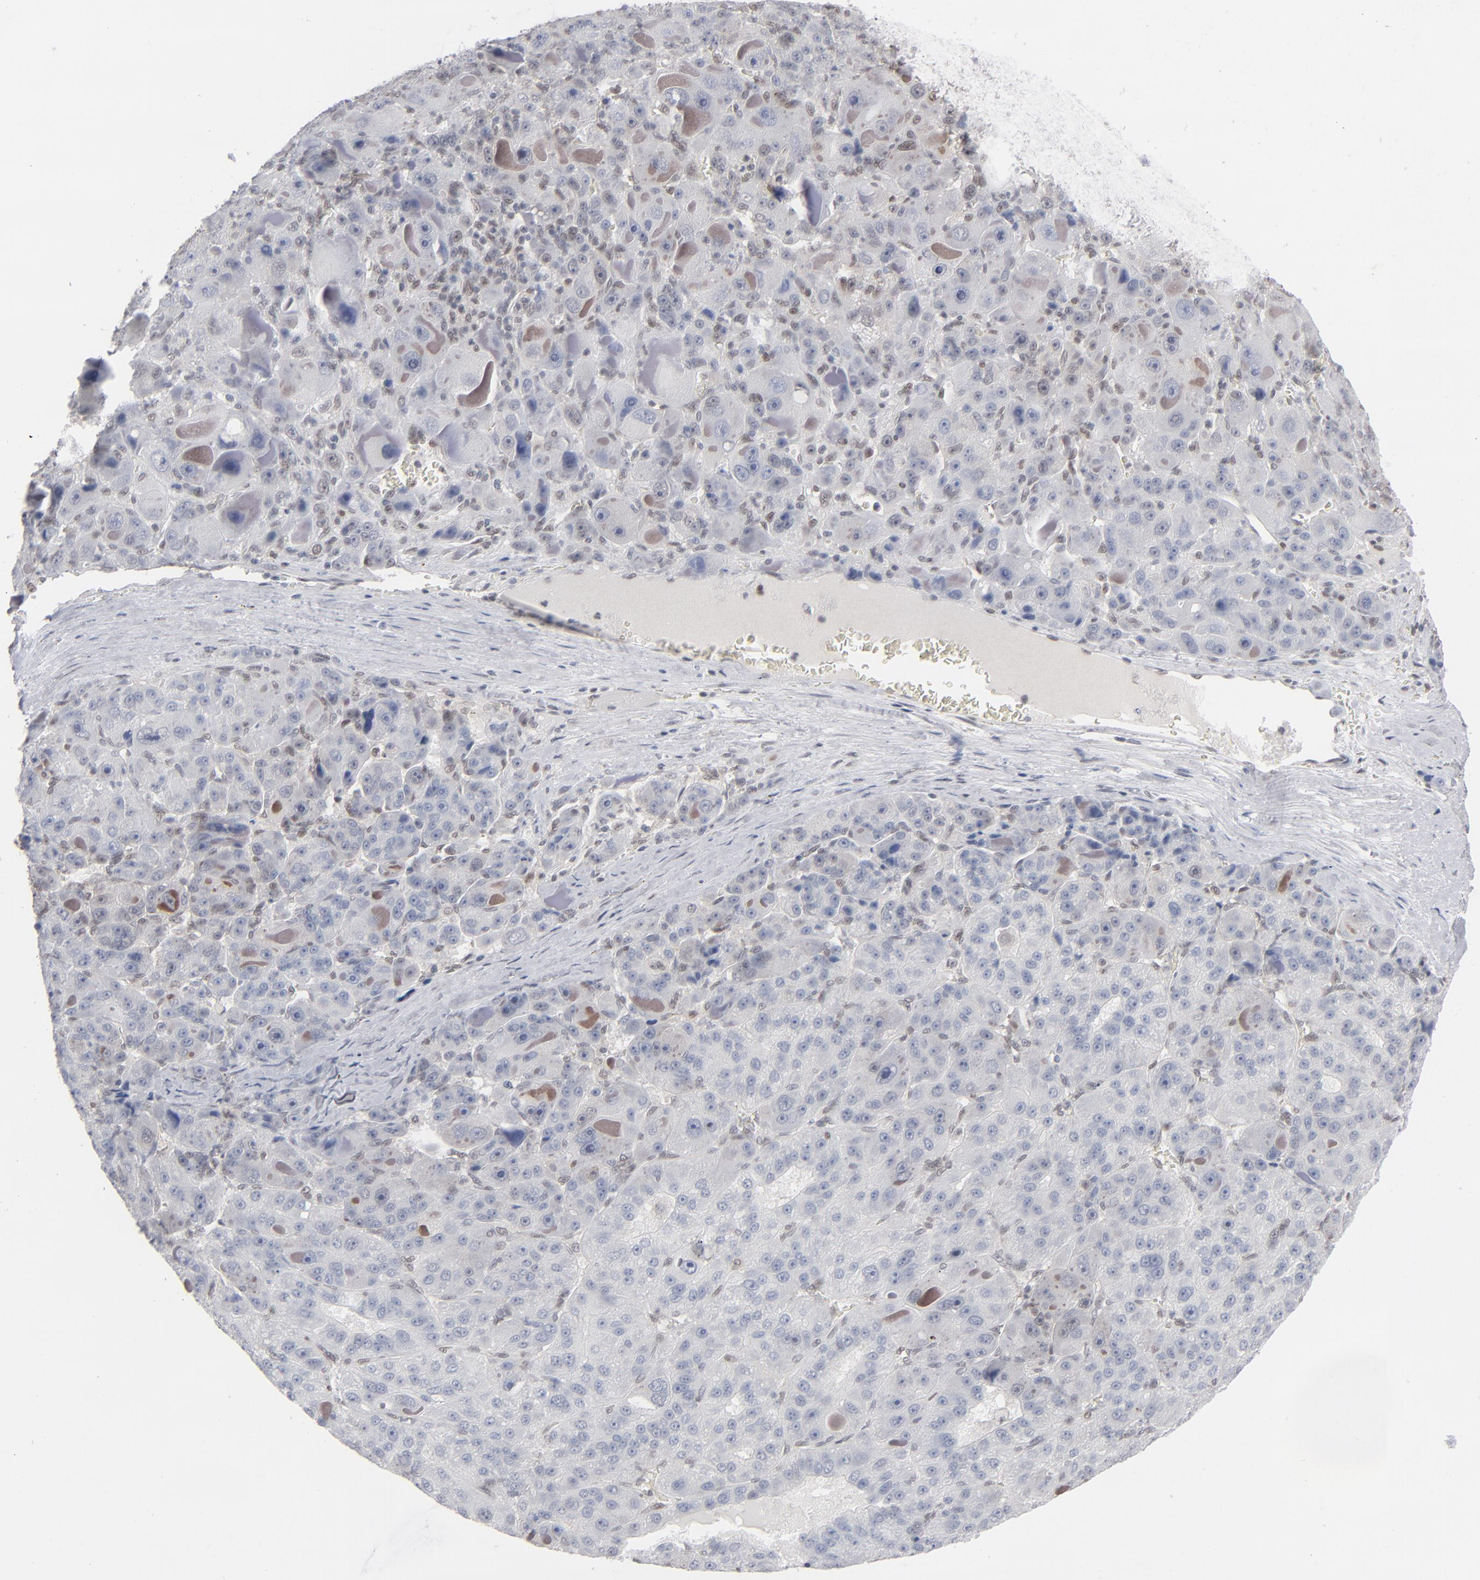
{"staining": {"intensity": "weak", "quantity": "<25%", "location": "cytoplasmic/membranous"}, "tissue": "liver cancer", "cell_type": "Tumor cells", "image_type": "cancer", "snomed": [{"axis": "morphology", "description": "Carcinoma, Hepatocellular, NOS"}, {"axis": "topography", "description": "Liver"}], "caption": "Immunohistochemical staining of human liver hepatocellular carcinoma demonstrates no significant positivity in tumor cells.", "gene": "IRF9", "patient": {"sex": "male", "age": 76}}